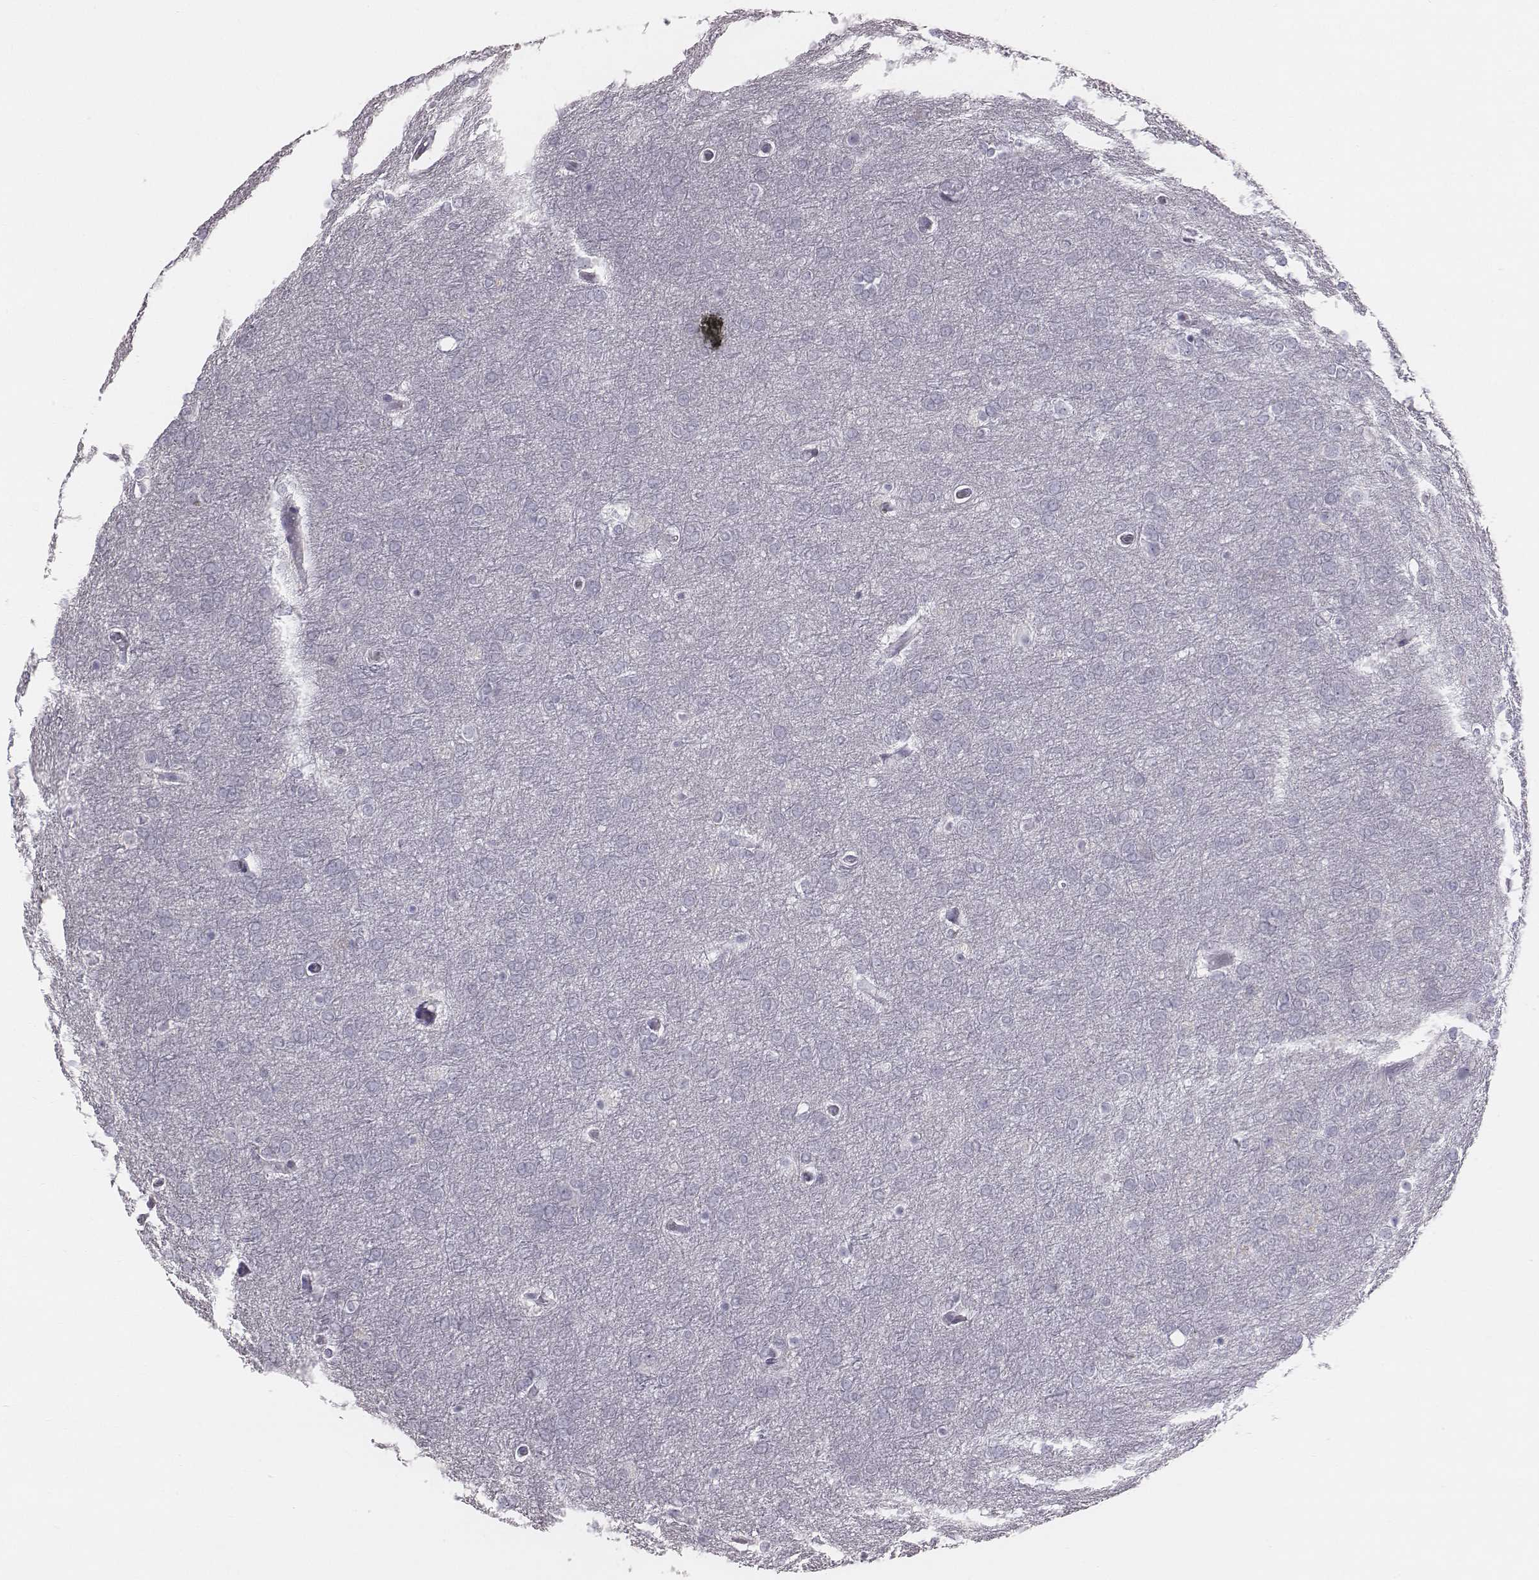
{"staining": {"intensity": "negative", "quantity": "none", "location": "none"}, "tissue": "glioma", "cell_type": "Tumor cells", "image_type": "cancer", "snomed": [{"axis": "morphology", "description": "Glioma, malignant, High grade"}, {"axis": "topography", "description": "Brain"}], "caption": "There is no significant positivity in tumor cells of malignant high-grade glioma. The staining was performed using DAB (3,3'-diaminobenzidine) to visualize the protein expression in brown, while the nuclei were stained in blue with hematoxylin (Magnification: 20x).", "gene": "C6orf58", "patient": {"sex": "female", "age": 61}}